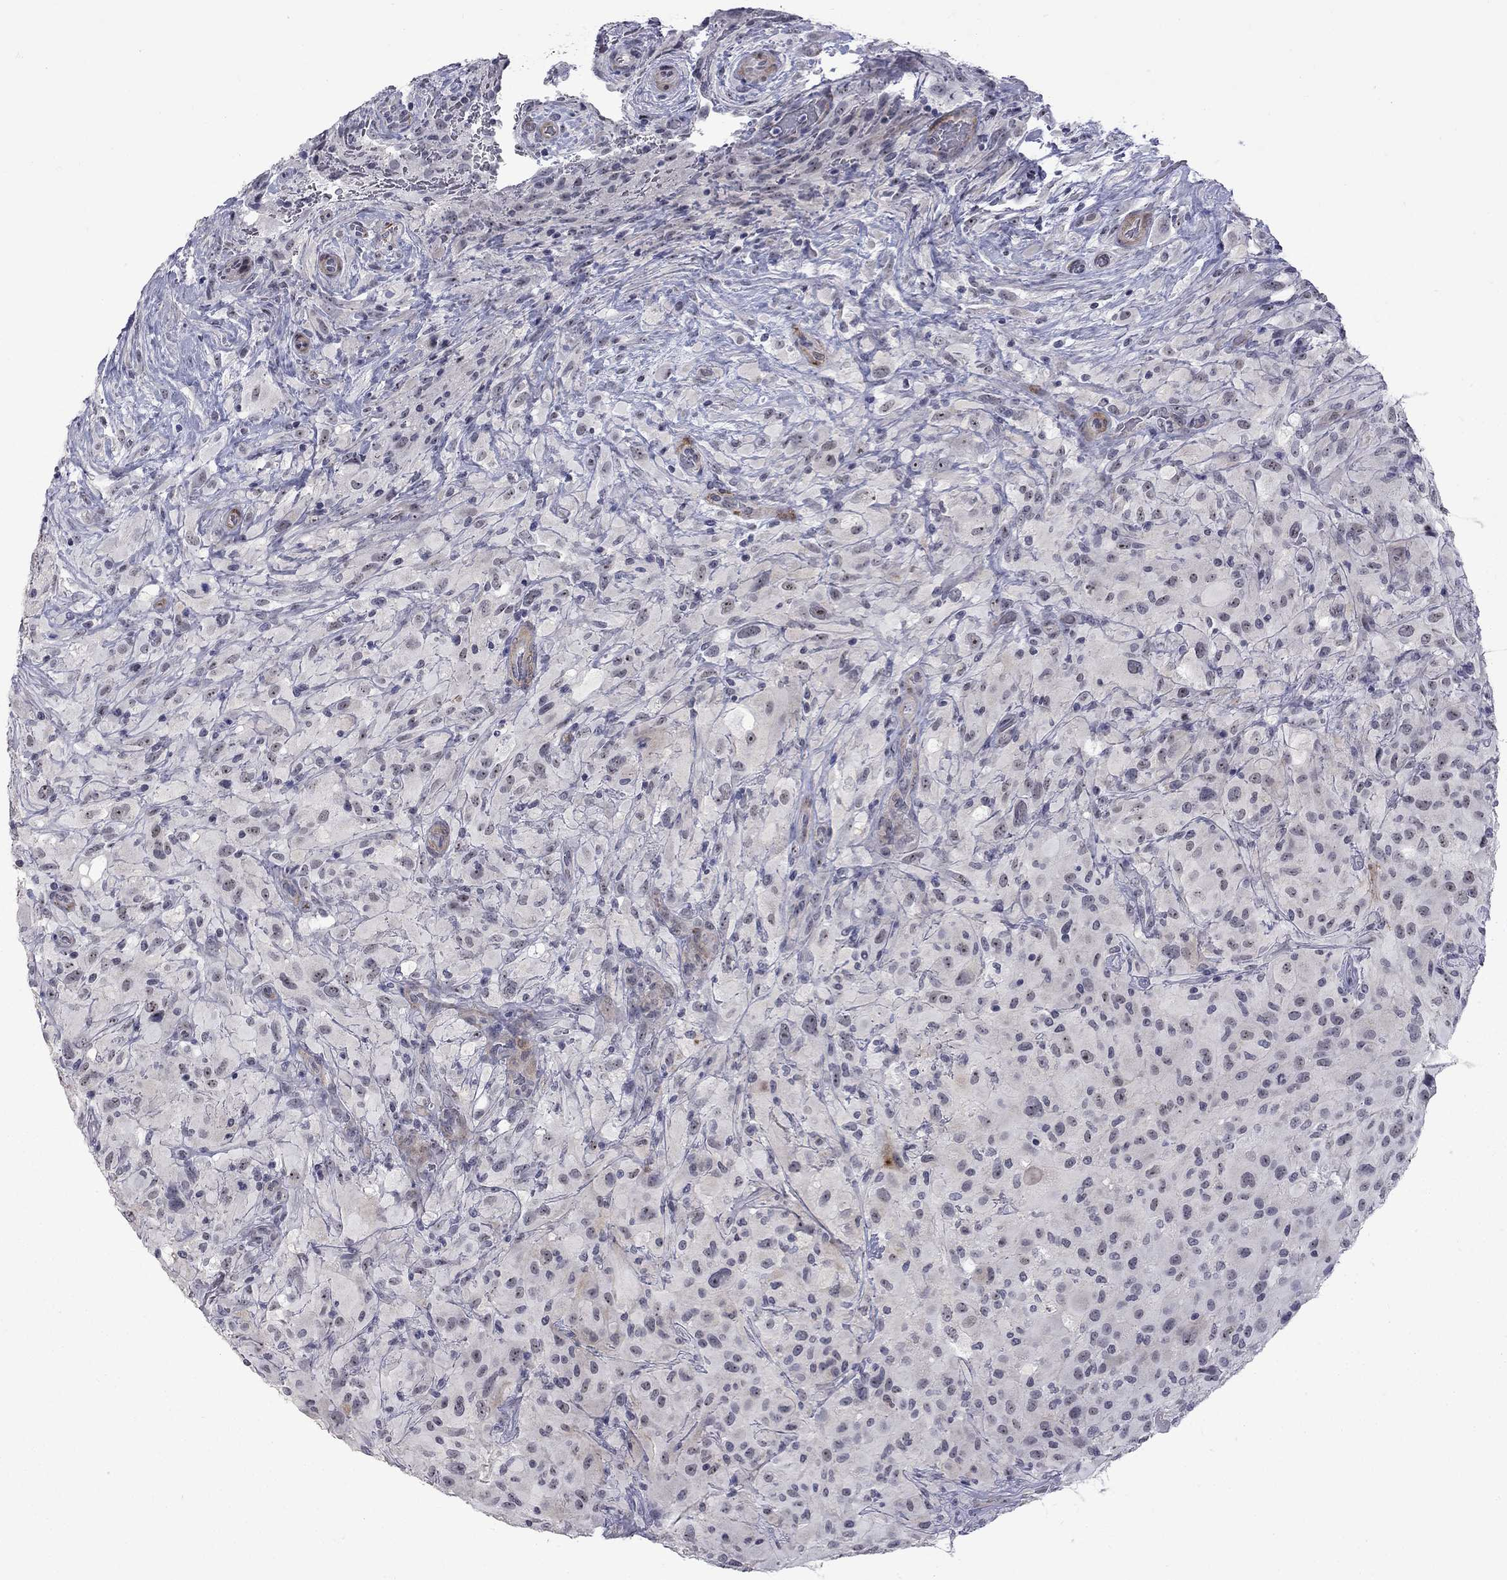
{"staining": {"intensity": "negative", "quantity": "none", "location": "none"}, "tissue": "glioma", "cell_type": "Tumor cells", "image_type": "cancer", "snomed": [{"axis": "morphology", "description": "Glioma, malignant, High grade"}, {"axis": "topography", "description": "Cerebral cortex"}], "caption": "Immunohistochemistry (IHC) of human high-grade glioma (malignant) demonstrates no positivity in tumor cells. Brightfield microscopy of immunohistochemistry stained with DAB (brown) and hematoxylin (blue), captured at high magnification.", "gene": "GSG1L", "patient": {"sex": "male", "age": 35}}